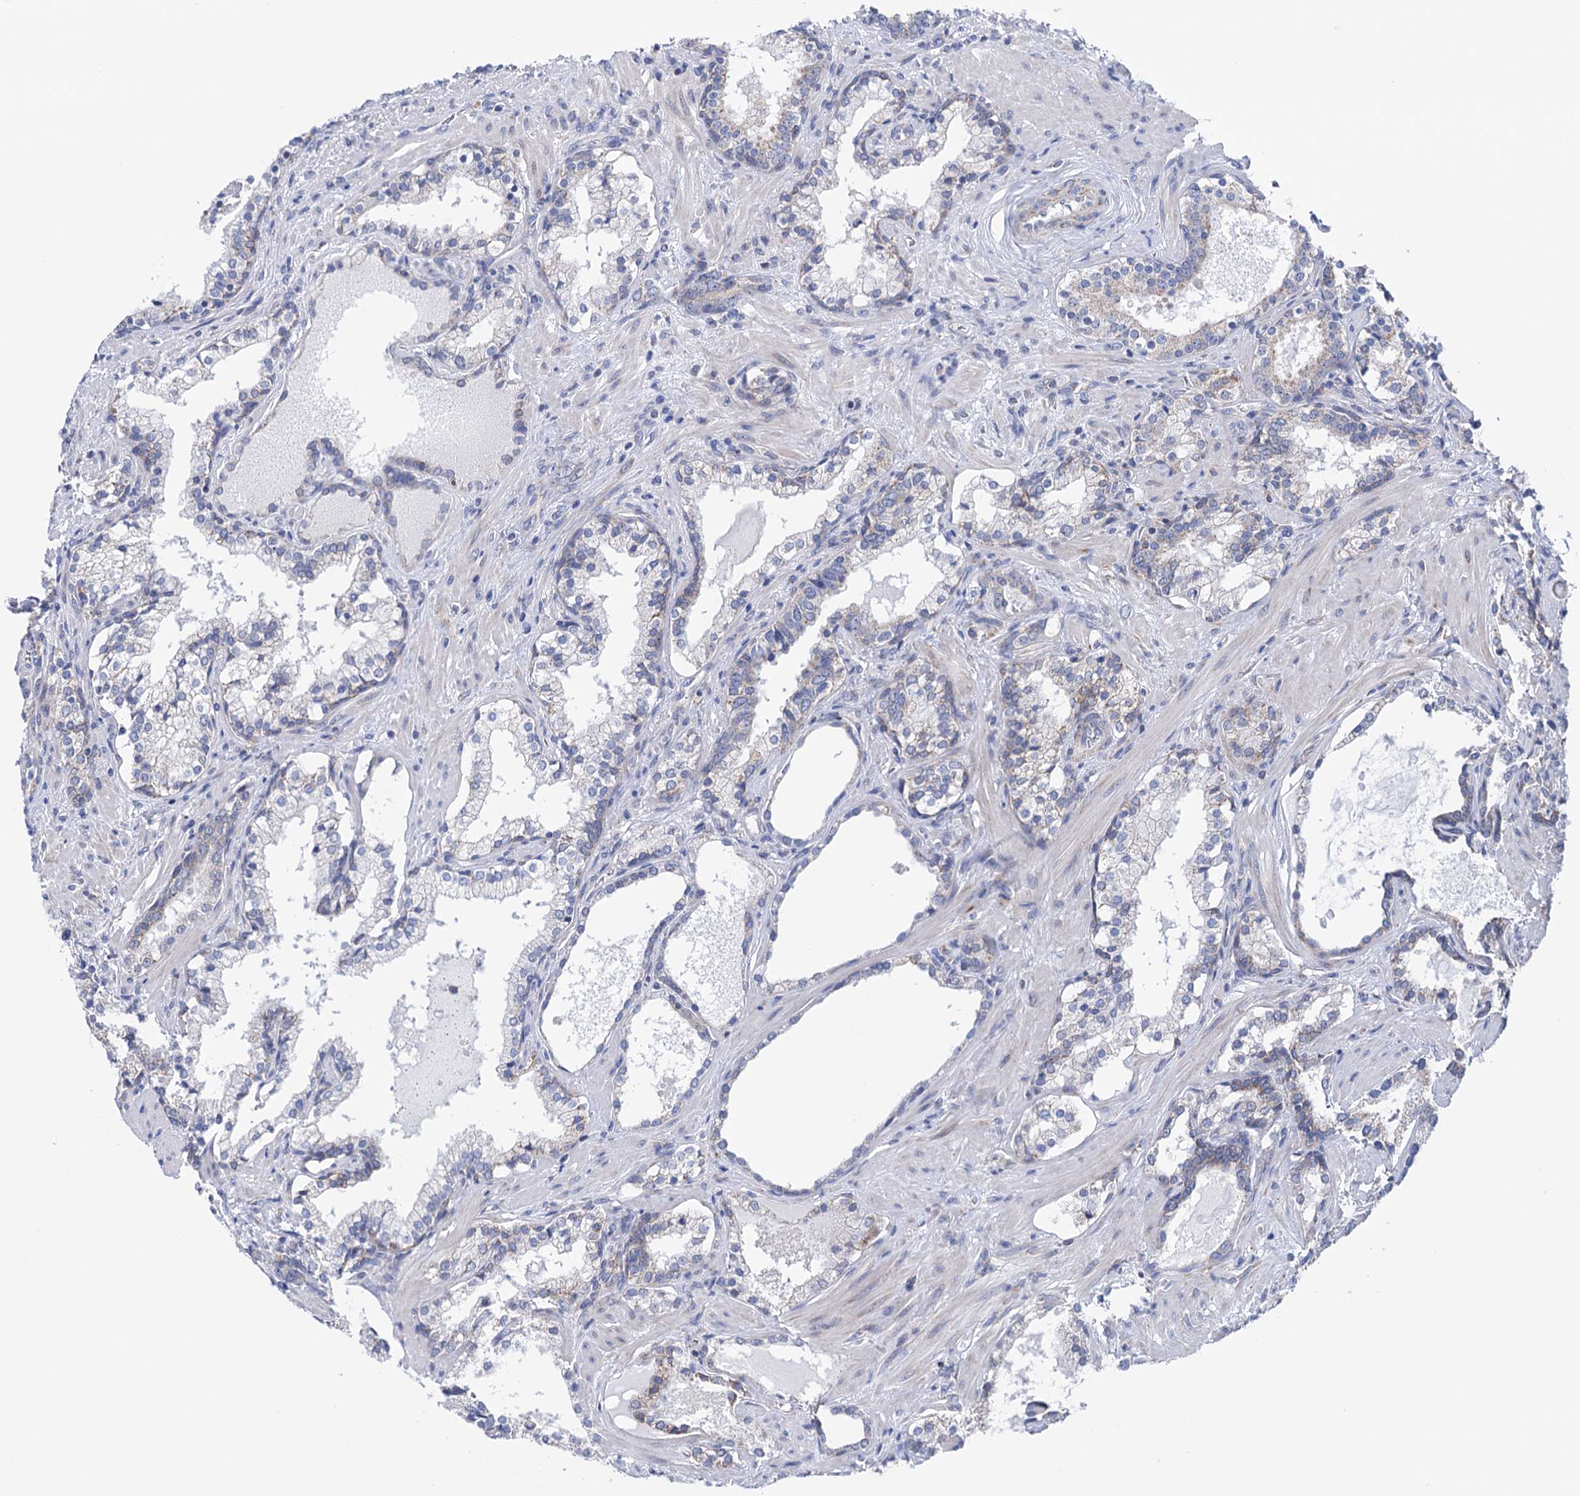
{"staining": {"intensity": "weak", "quantity": "<25%", "location": "cytoplasmic/membranous"}, "tissue": "prostate cancer", "cell_type": "Tumor cells", "image_type": "cancer", "snomed": [{"axis": "morphology", "description": "Adenocarcinoma, High grade"}, {"axis": "topography", "description": "Prostate"}], "caption": "This is an immunohistochemistry (IHC) photomicrograph of human prostate cancer. There is no positivity in tumor cells.", "gene": "SUCLA2", "patient": {"sex": "male", "age": 58}}